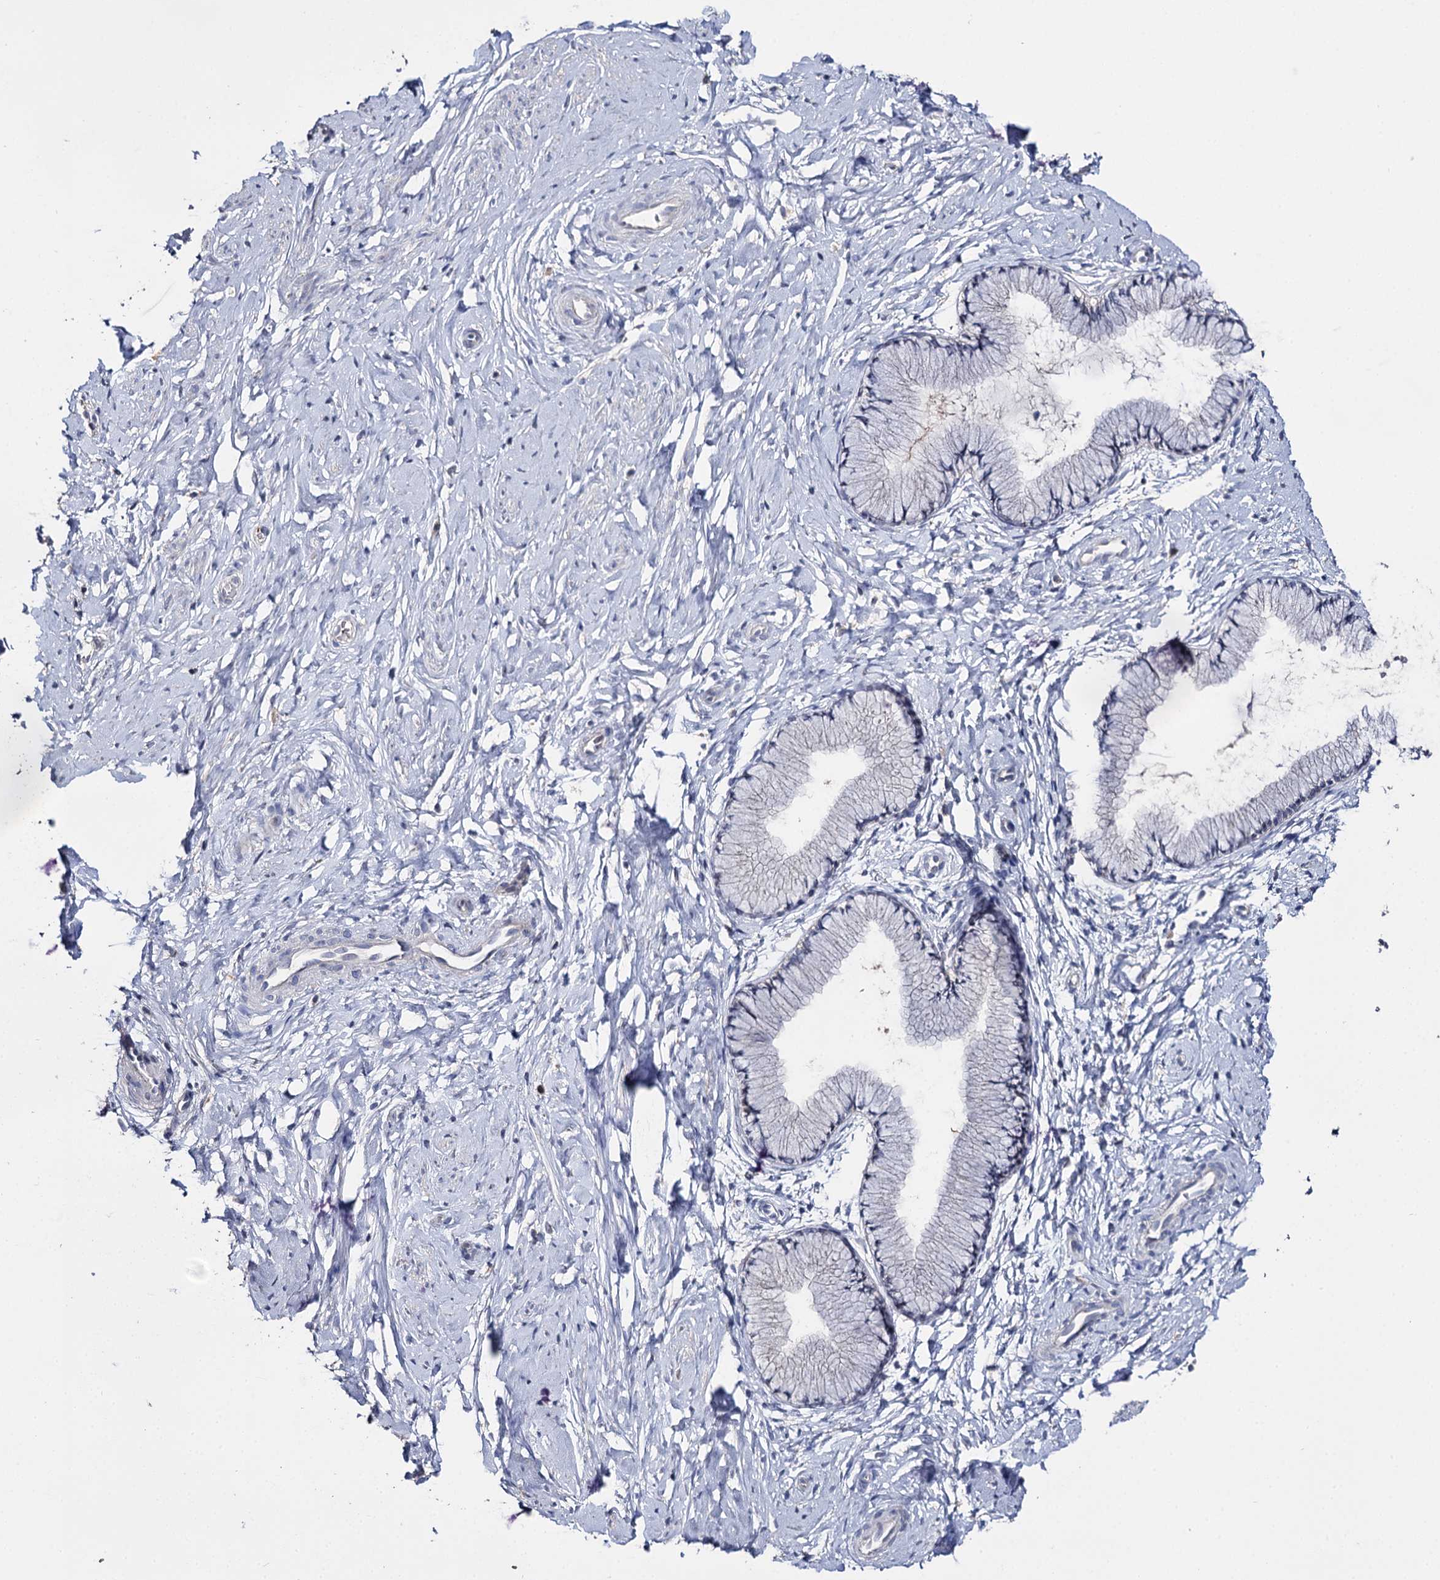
{"staining": {"intensity": "negative", "quantity": "none", "location": "none"}, "tissue": "cervix", "cell_type": "Glandular cells", "image_type": "normal", "snomed": [{"axis": "morphology", "description": "Normal tissue, NOS"}, {"axis": "topography", "description": "Cervix"}], "caption": "Glandular cells show no significant protein positivity in normal cervix.", "gene": "DNAH6", "patient": {"sex": "female", "age": 33}}